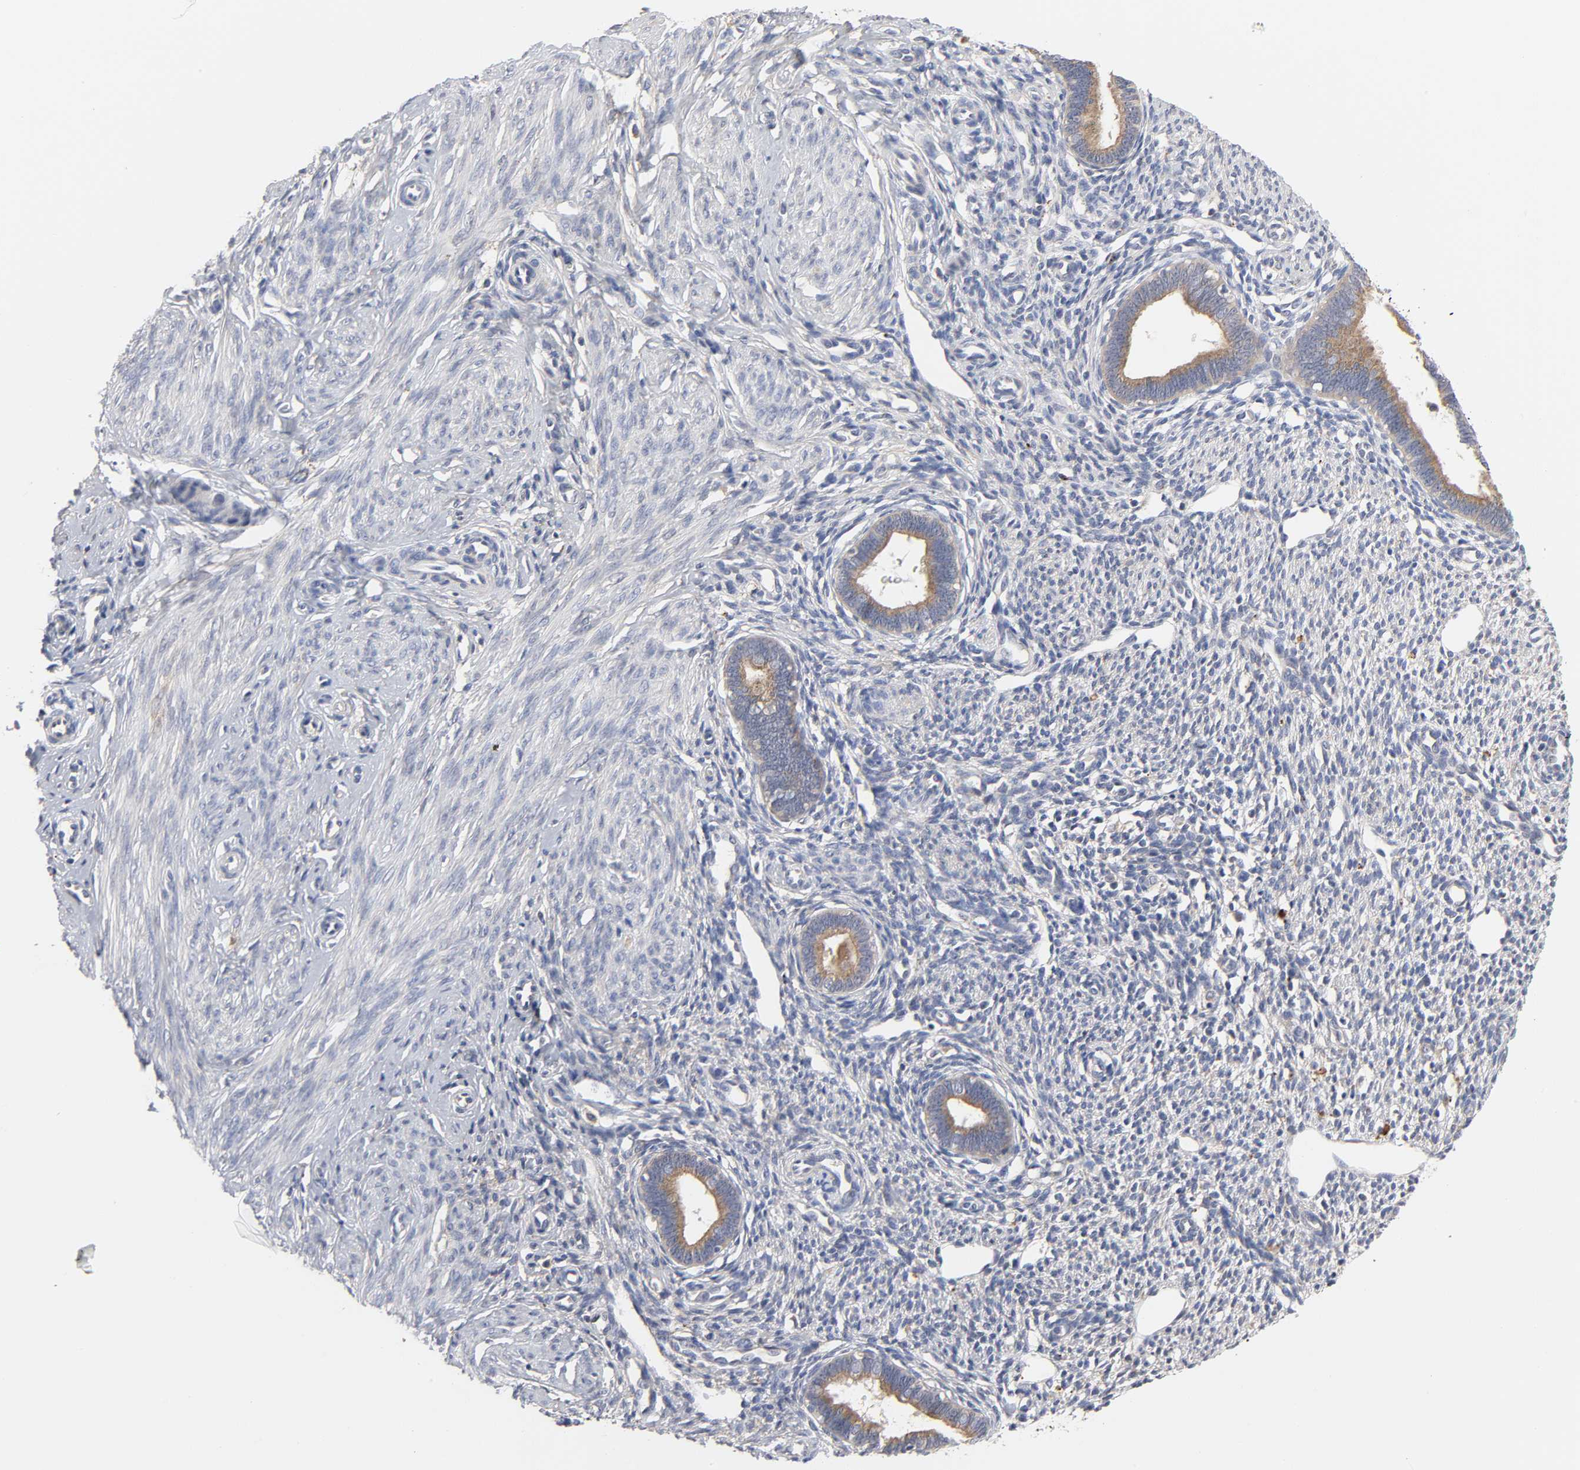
{"staining": {"intensity": "strong", "quantity": "<25%", "location": "cytoplasmic/membranous"}, "tissue": "endometrium", "cell_type": "Cells in endometrial stroma", "image_type": "normal", "snomed": [{"axis": "morphology", "description": "Normal tissue, NOS"}, {"axis": "topography", "description": "Endometrium"}], "caption": "DAB immunohistochemical staining of benign endometrium displays strong cytoplasmic/membranous protein positivity in approximately <25% of cells in endometrial stroma. Using DAB (brown) and hematoxylin (blue) stains, captured at high magnification using brightfield microscopy.", "gene": "C17orf75", "patient": {"sex": "female", "age": 27}}